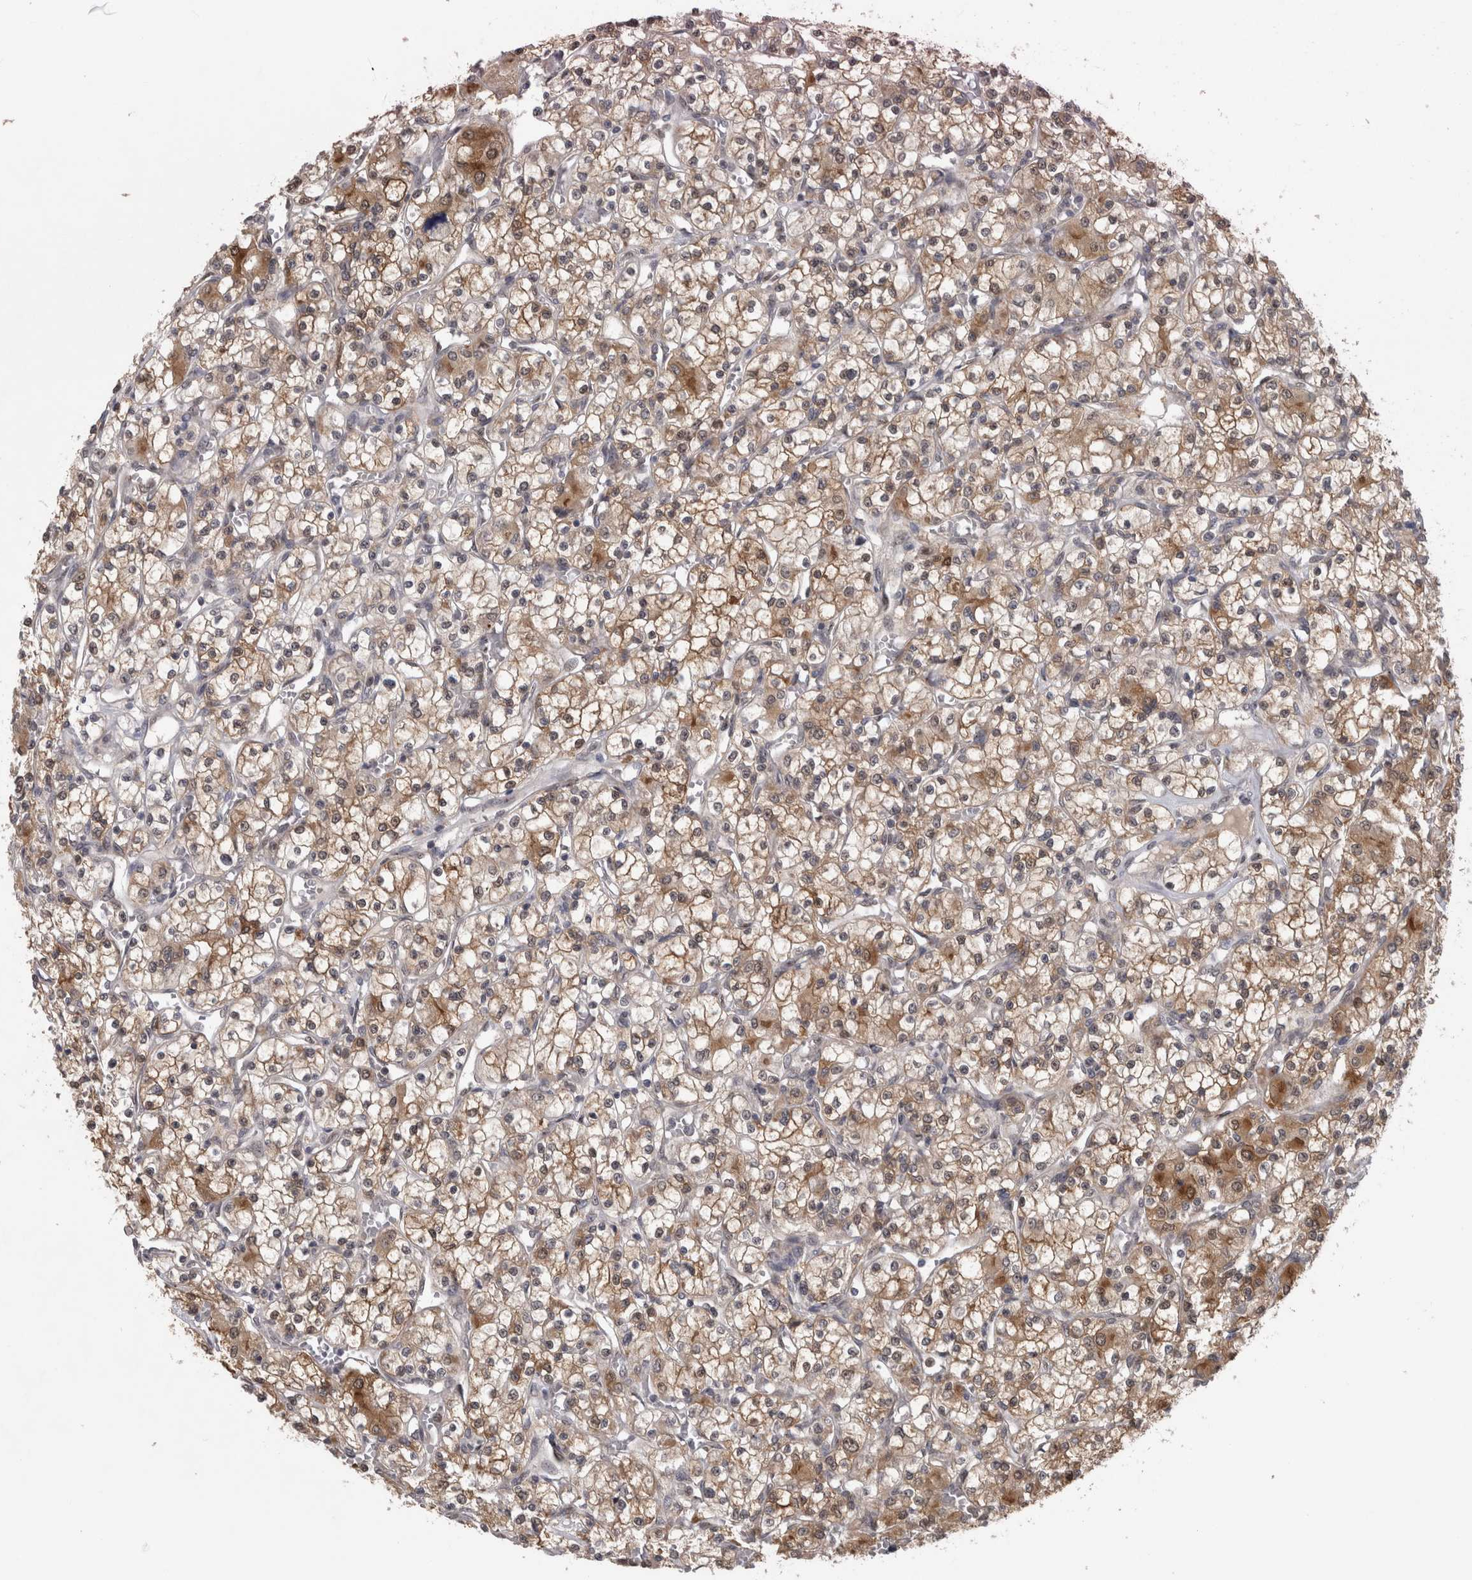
{"staining": {"intensity": "moderate", "quantity": ">75%", "location": "cytoplasmic/membranous"}, "tissue": "renal cancer", "cell_type": "Tumor cells", "image_type": "cancer", "snomed": [{"axis": "morphology", "description": "Adenocarcinoma, NOS"}, {"axis": "topography", "description": "Kidney"}], "caption": "DAB immunohistochemical staining of renal cancer displays moderate cytoplasmic/membranous protein staining in approximately >75% of tumor cells.", "gene": "PIGP", "patient": {"sex": "female", "age": 59}}